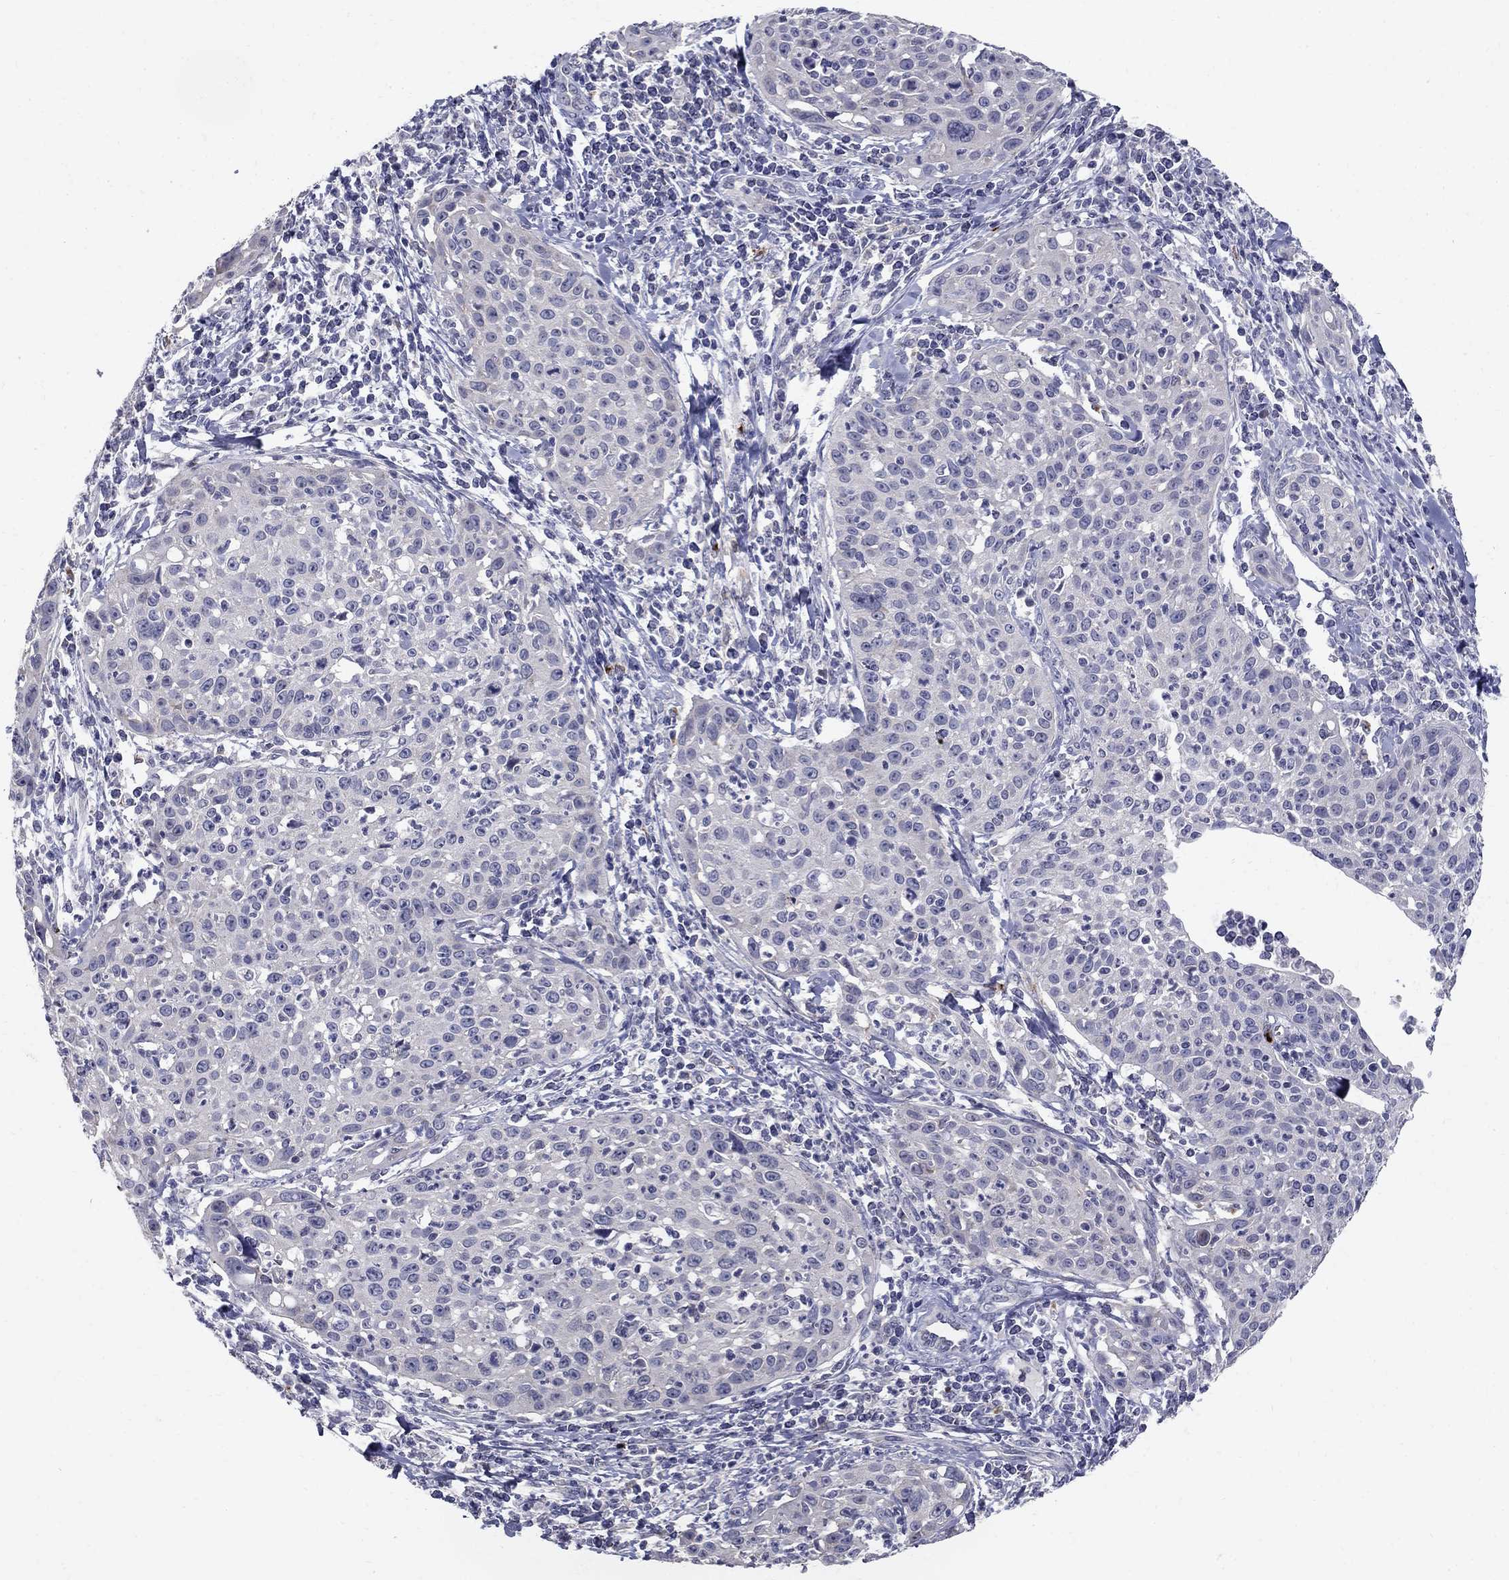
{"staining": {"intensity": "negative", "quantity": "none", "location": "none"}, "tissue": "cervical cancer", "cell_type": "Tumor cells", "image_type": "cancer", "snomed": [{"axis": "morphology", "description": "Squamous cell carcinoma, NOS"}, {"axis": "topography", "description": "Cervix"}], "caption": "This histopathology image is of cervical cancer stained with IHC to label a protein in brown with the nuclei are counter-stained blue. There is no positivity in tumor cells.", "gene": "TP53TG5", "patient": {"sex": "female", "age": 26}}